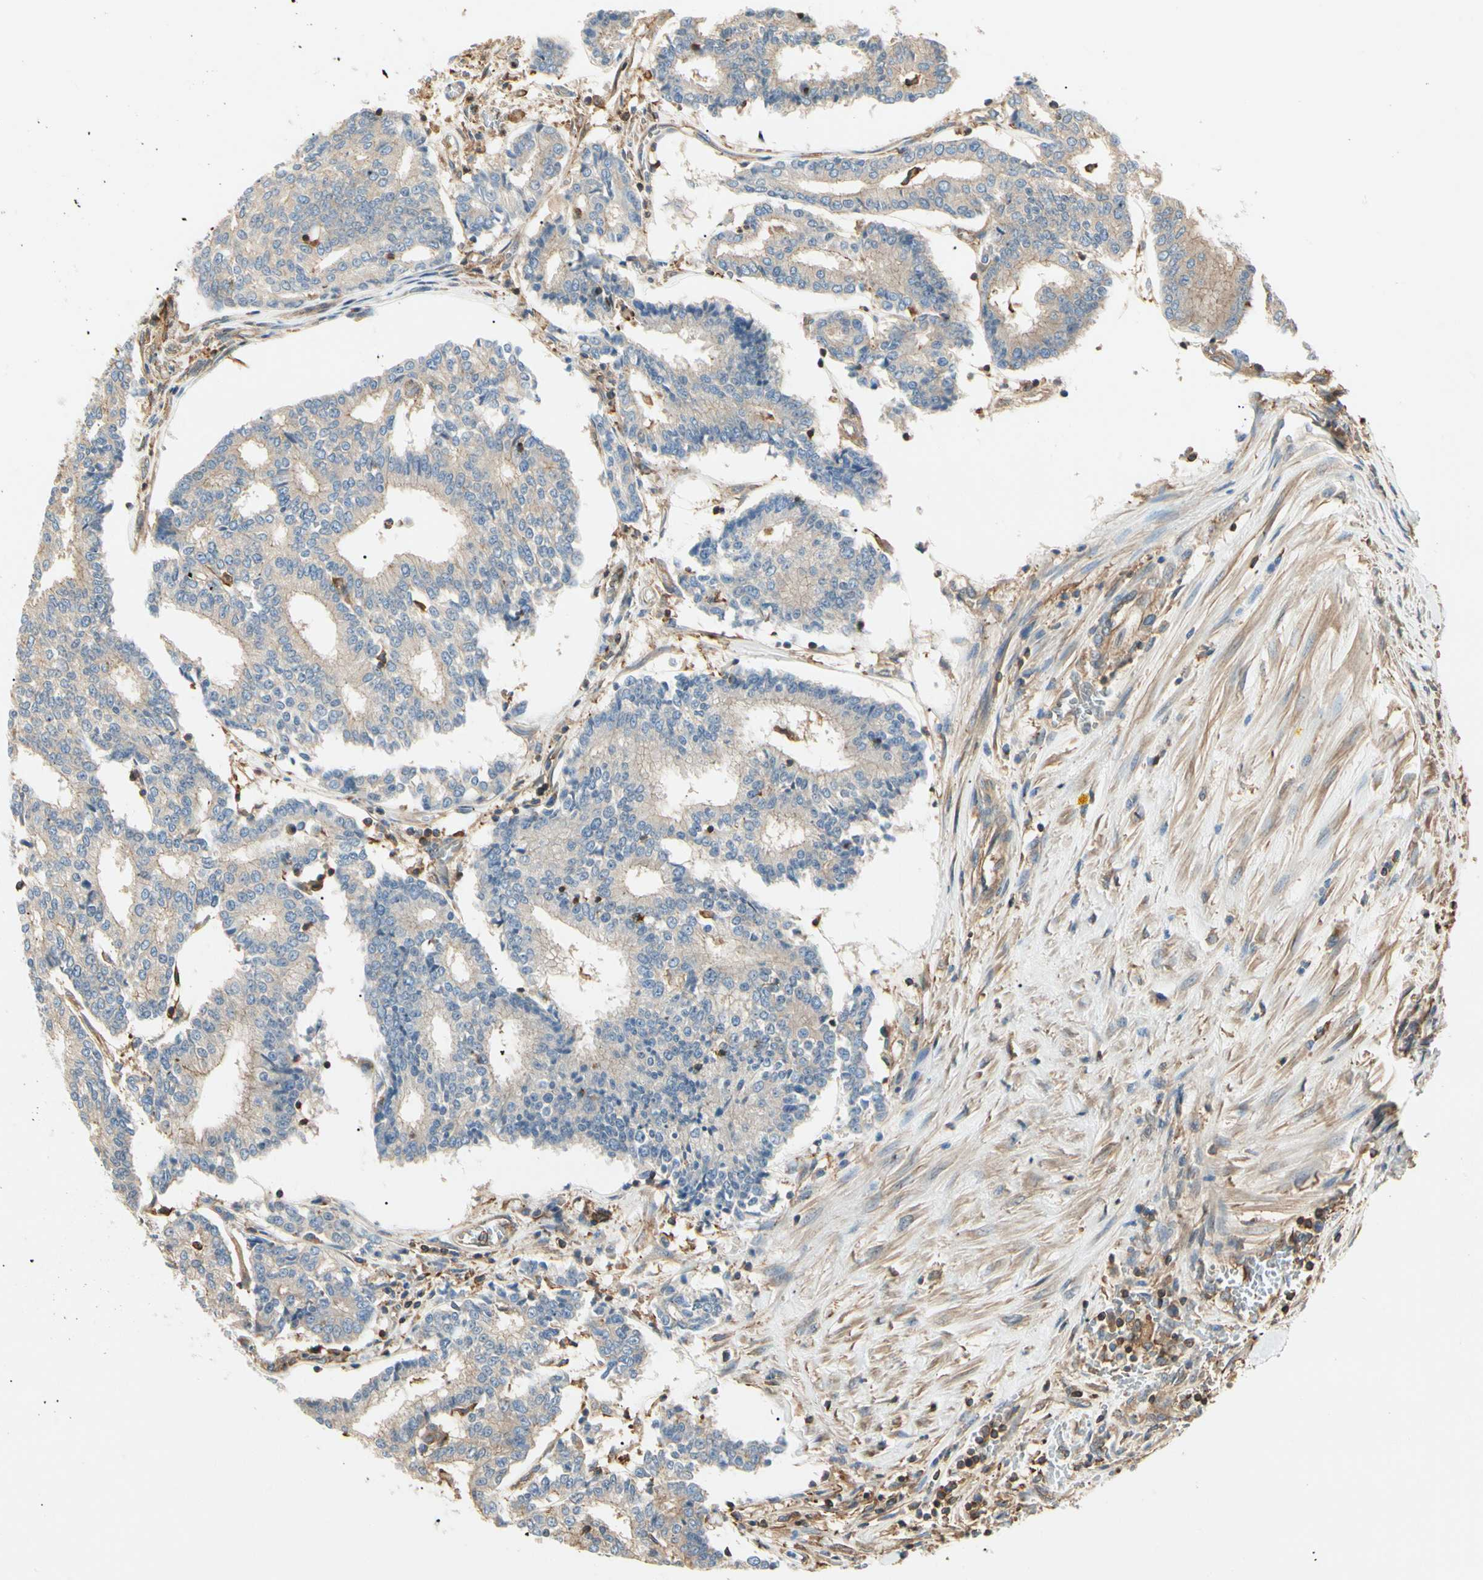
{"staining": {"intensity": "weak", "quantity": ">75%", "location": "cytoplasmic/membranous"}, "tissue": "prostate cancer", "cell_type": "Tumor cells", "image_type": "cancer", "snomed": [{"axis": "morphology", "description": "Adenocarcinoma, High grade"}, {"axis": "topography", "description": "Prostate"}], "caption": "This image reveals immunohistochemistry (IHC) staining of human prostate adenocarcinoma (high-grade), with low weak cytoplasmic/membranous staining in about >75% of tumor cells.", "gene": "ARPC2", "patient": {"sex": "male", "age": 55}}